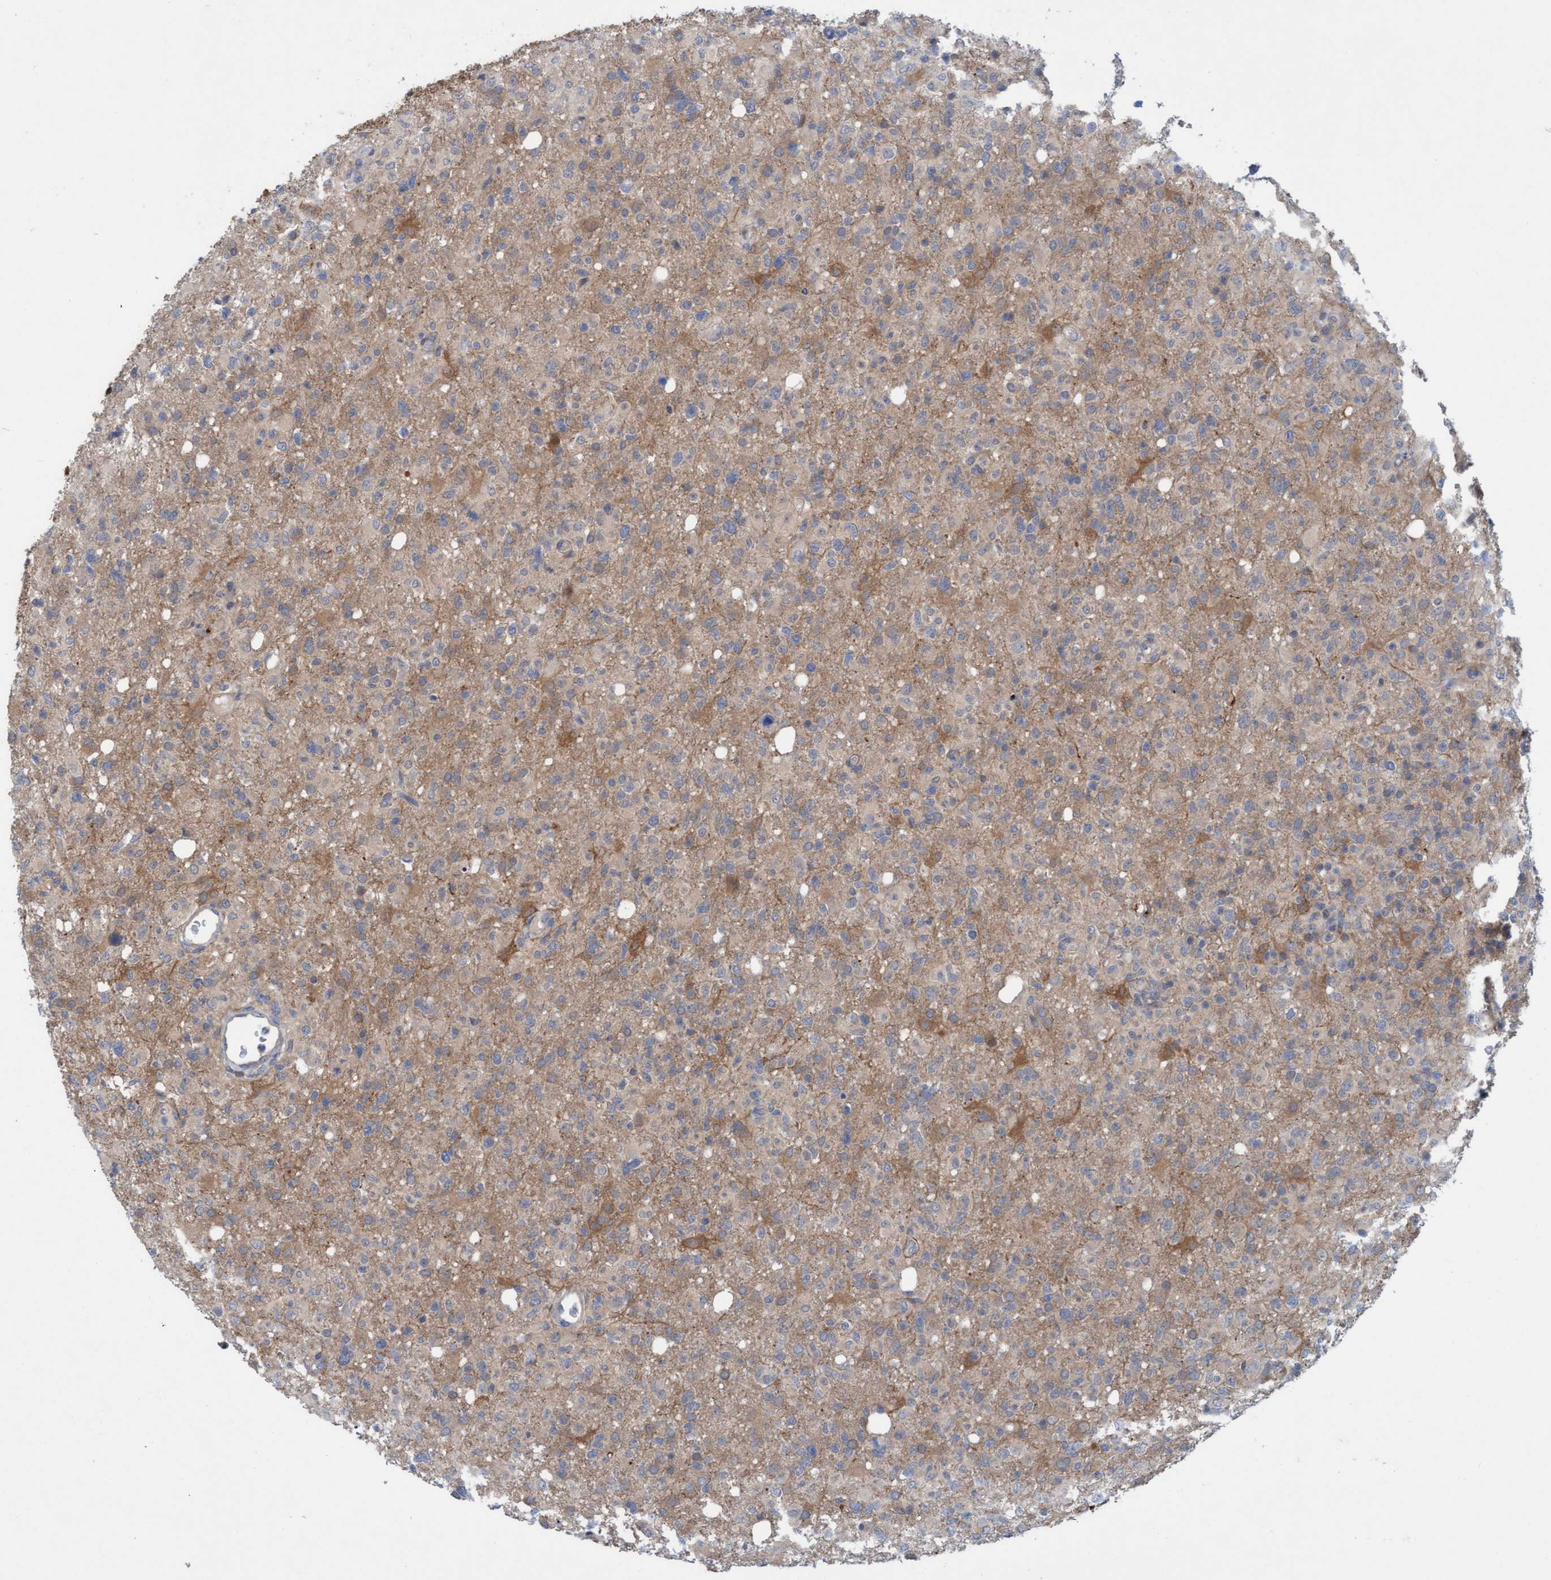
{"staining": {"intensity": "weak", "quantity": "<25%", "location": "cytoplasmic/membranous"}, "tissue": "glioma", "cell_type": "Tumor cells", "image_type": "cancer", "snomed": [{"axis": "morphology", "description": "Glioma, malignant, High grade"}, {"axis": "topography", "description": "Brain"}], "caption": "Immunohistochemistry image of neoplastic tissue: human malignant high-grade glioma stained with DAB reveals no significant protein positivity in tumor cells.", "gene": "KLHL25", "patient": {"sex": "female", "age": 57}}